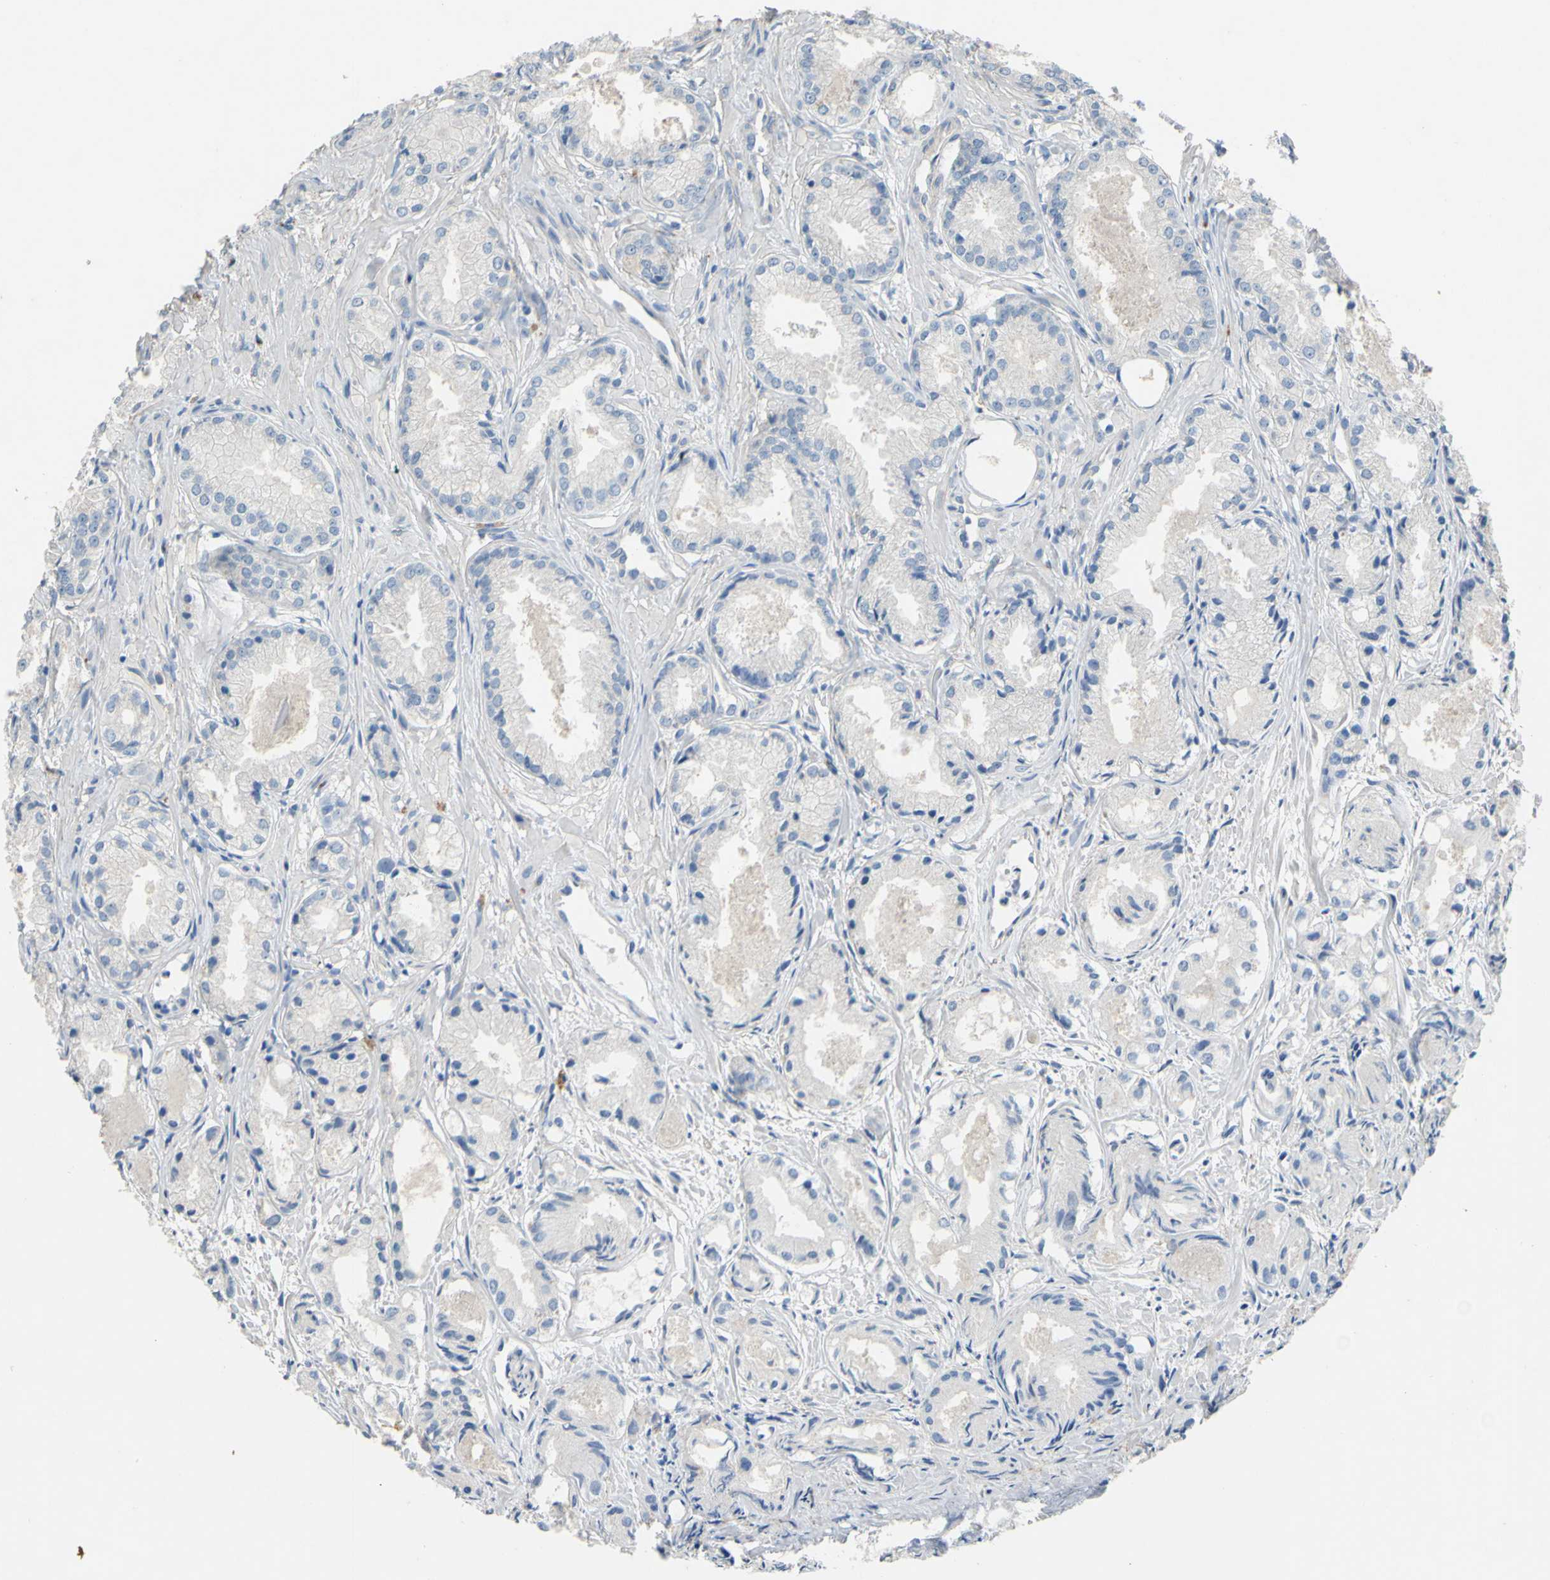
{"staining": {"intensity": "negative", "quantity": "none", "location": "none"}, "tissue": "prostate cancer", "cell_type": "Tumor cells", "image_type": "cancer", "snomed": [{"axis": "morphology", "description": "Adenocarcinoma, Low grade"}, {"axis": "topography", "description": "Prostate"}], "caption": "Immunohistochemistry (IHC) histopathology image of human prostate adenocarcinoma (low-grade) stained for a protein (brown), which exhibits no staining in tumor cells.", "gene": "CDH10", "patient": {"sex": "male", "age": 72}}